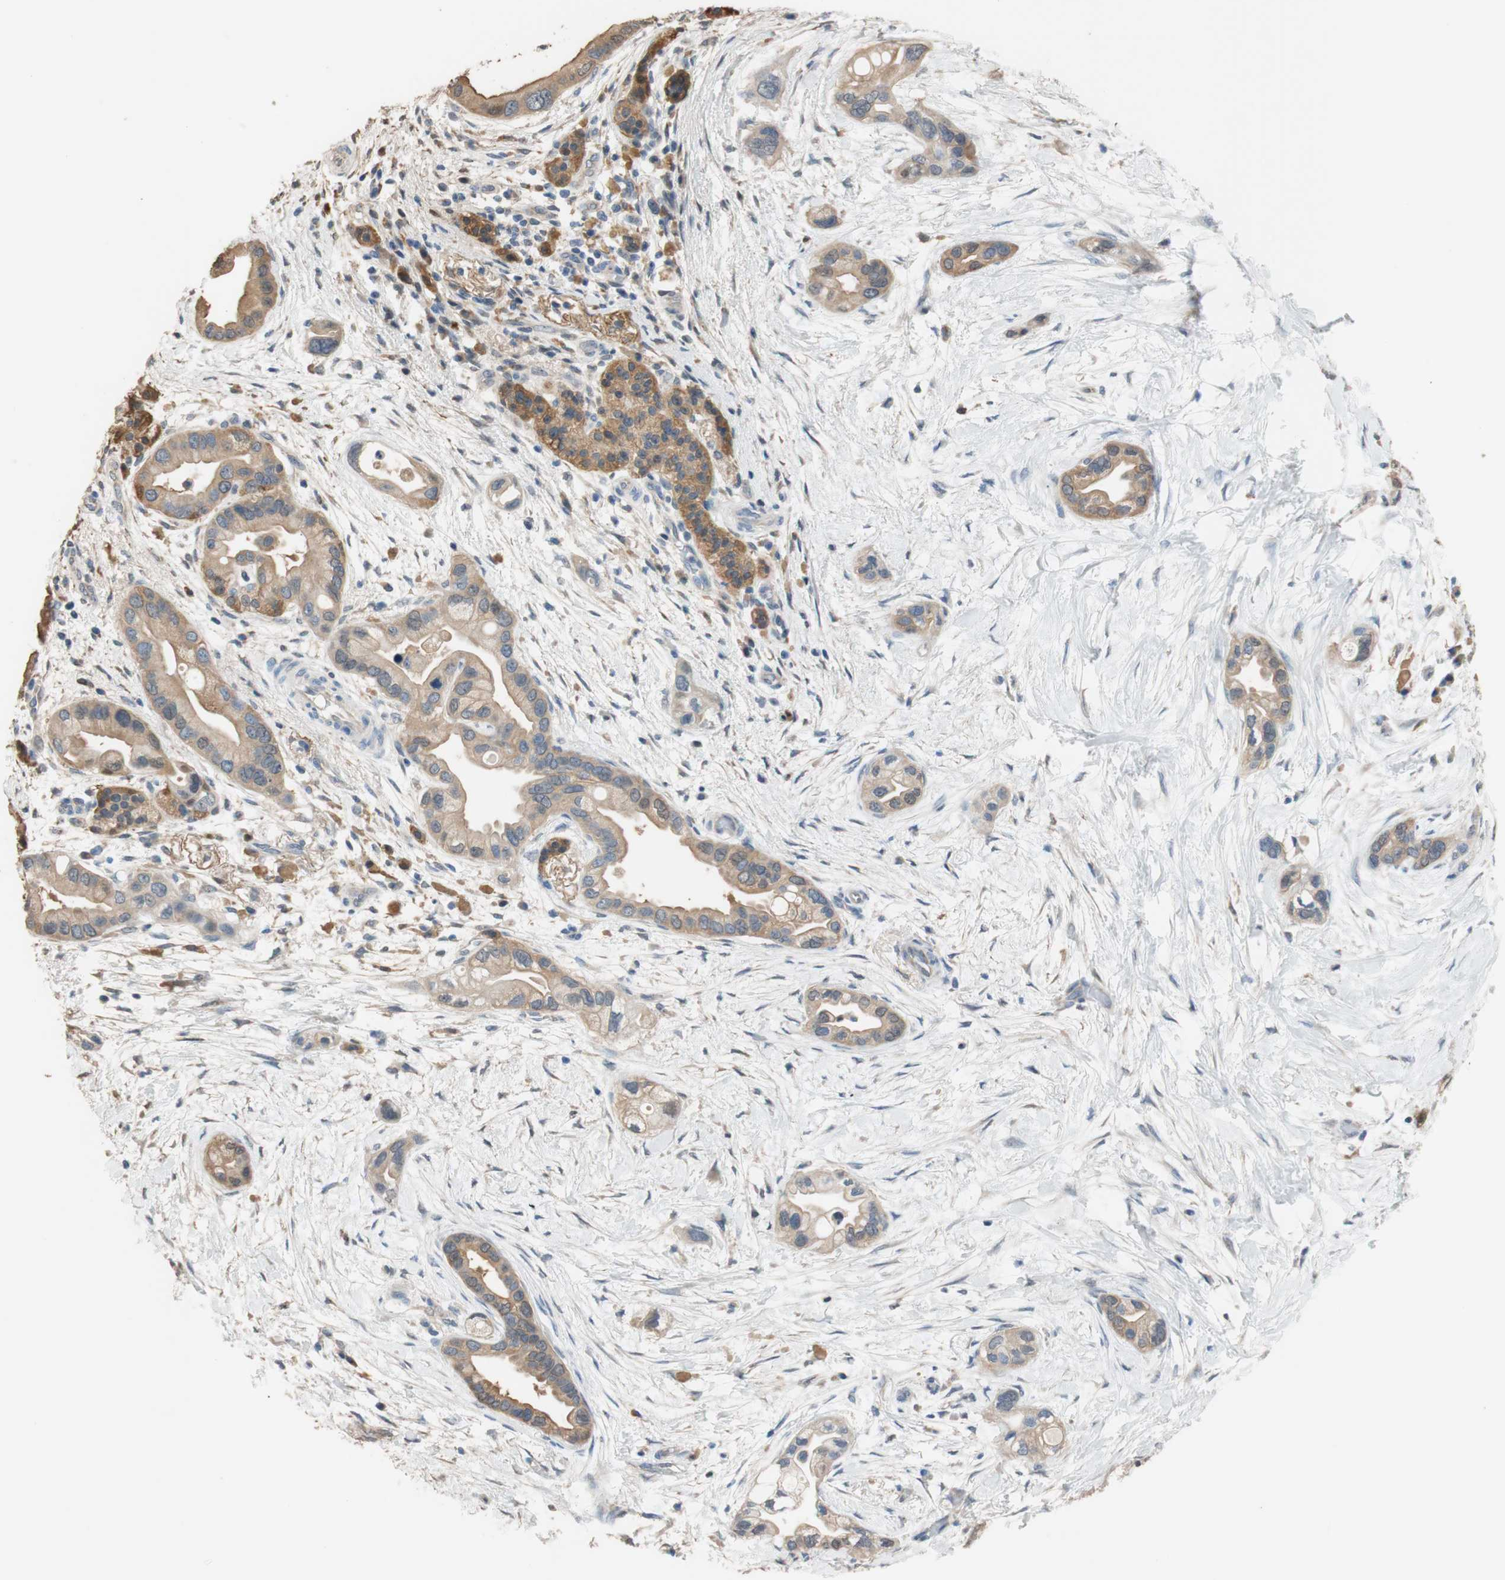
{"staining": {"intensity": "moderate", "quantity": ">75%", "location": "cytoplasmic/membranous"}, "tissue": "pancreatic cancer", "cell_type": "Tumor cells", "image_type": "cancer", "snomed": [{"axis": "morphology", "description": "Adenocarcinoma, NOS"}, {"axis": "topography", "description": "Pancreas"}], "caption": "There is medium levels of moderate cytoplasmic/membranous staining in tumor cells of pancreatic cancer (adenocarcinoma), as demonstrated by immunohistochemical staining (brown color).", "gene": "ALDH1A2", "patient": {"sex": "female", "age": 77}}